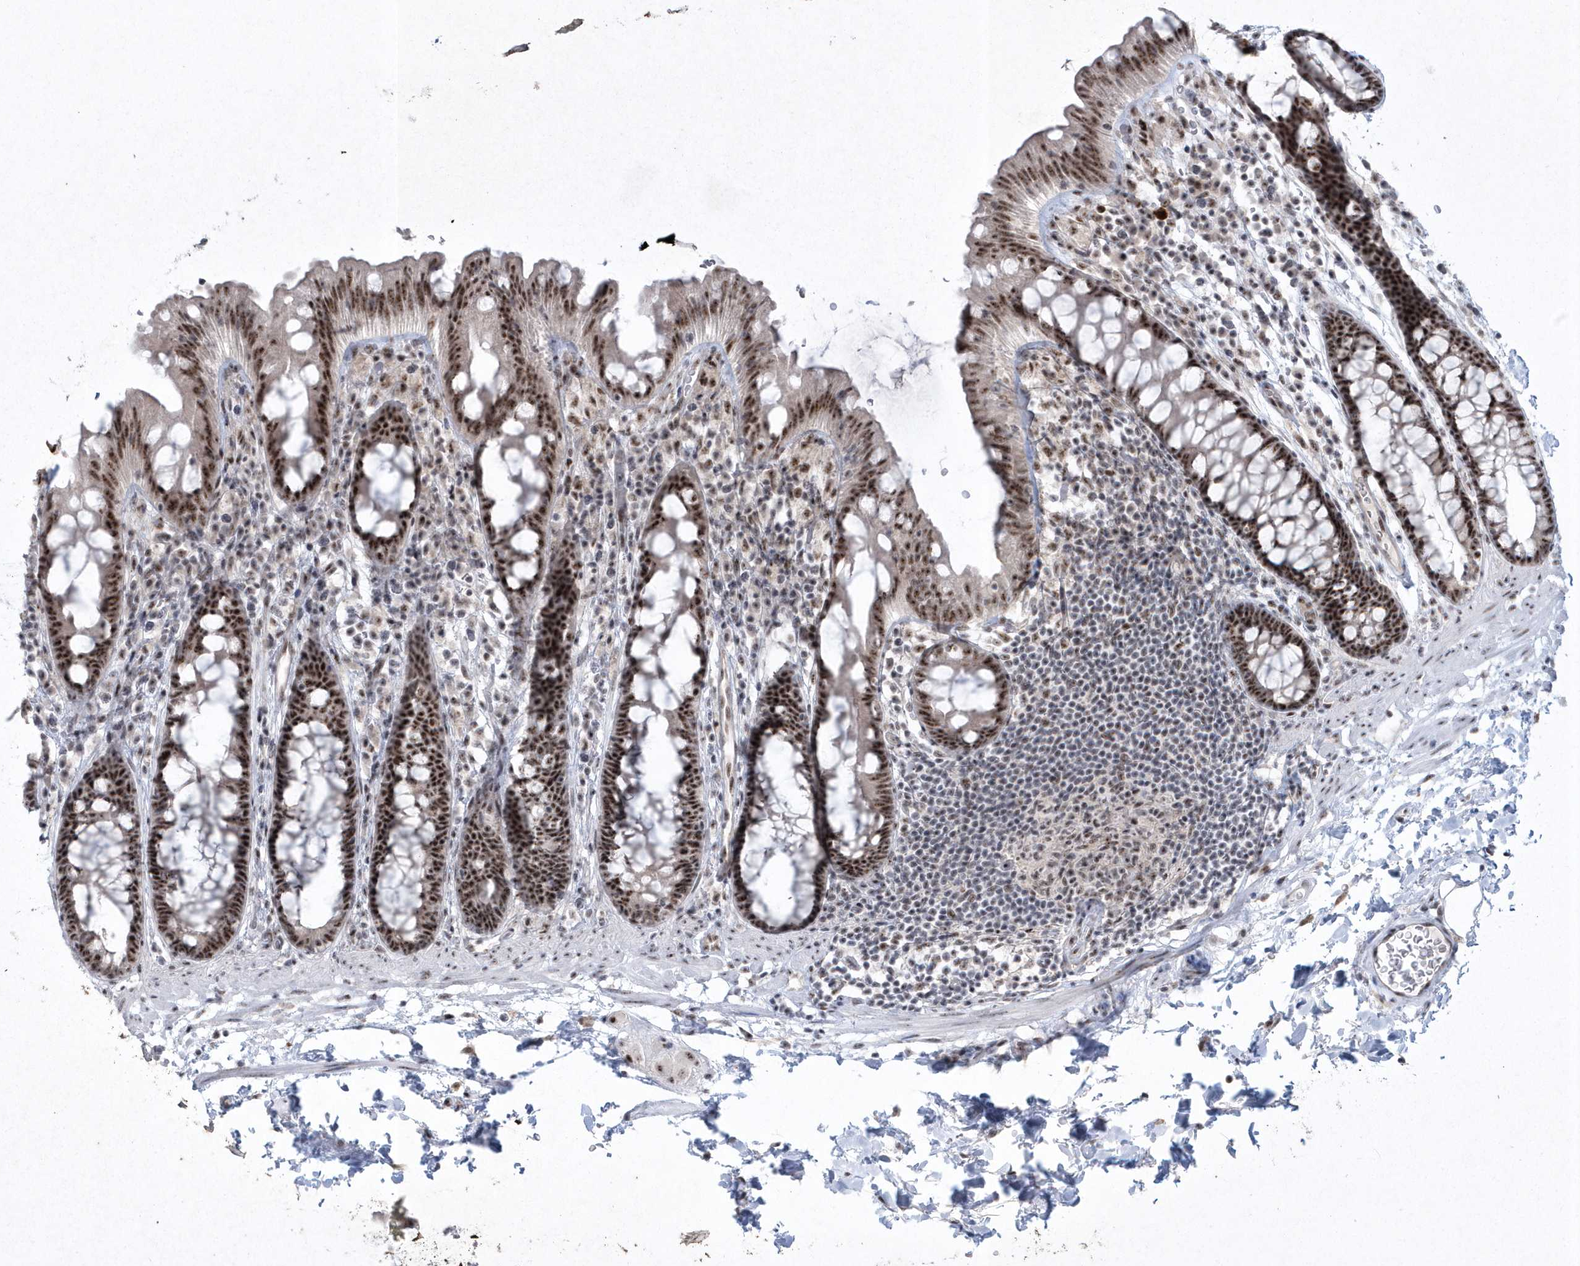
{"staining": {"intensity": "weak", "quantity": "25%-75%", "location": "cytoplasmic/membranous"}, "tissue": "colon", "cell_type": "Endothelial cells", "image_type": "normal", "snomed": [{"axis": "morphology", "description": "Normal tissue, NOS"}, {"axis": "topography", "description": "Colon"}], "caption": "Immunohistochemical staining of benign colon displays low levels of weak cytoplasmic/membranous expression in approximately 25%-75% of endothelial cells.", "gene": "KDM6B", "patient": {"sex": "female", "age": 80}}